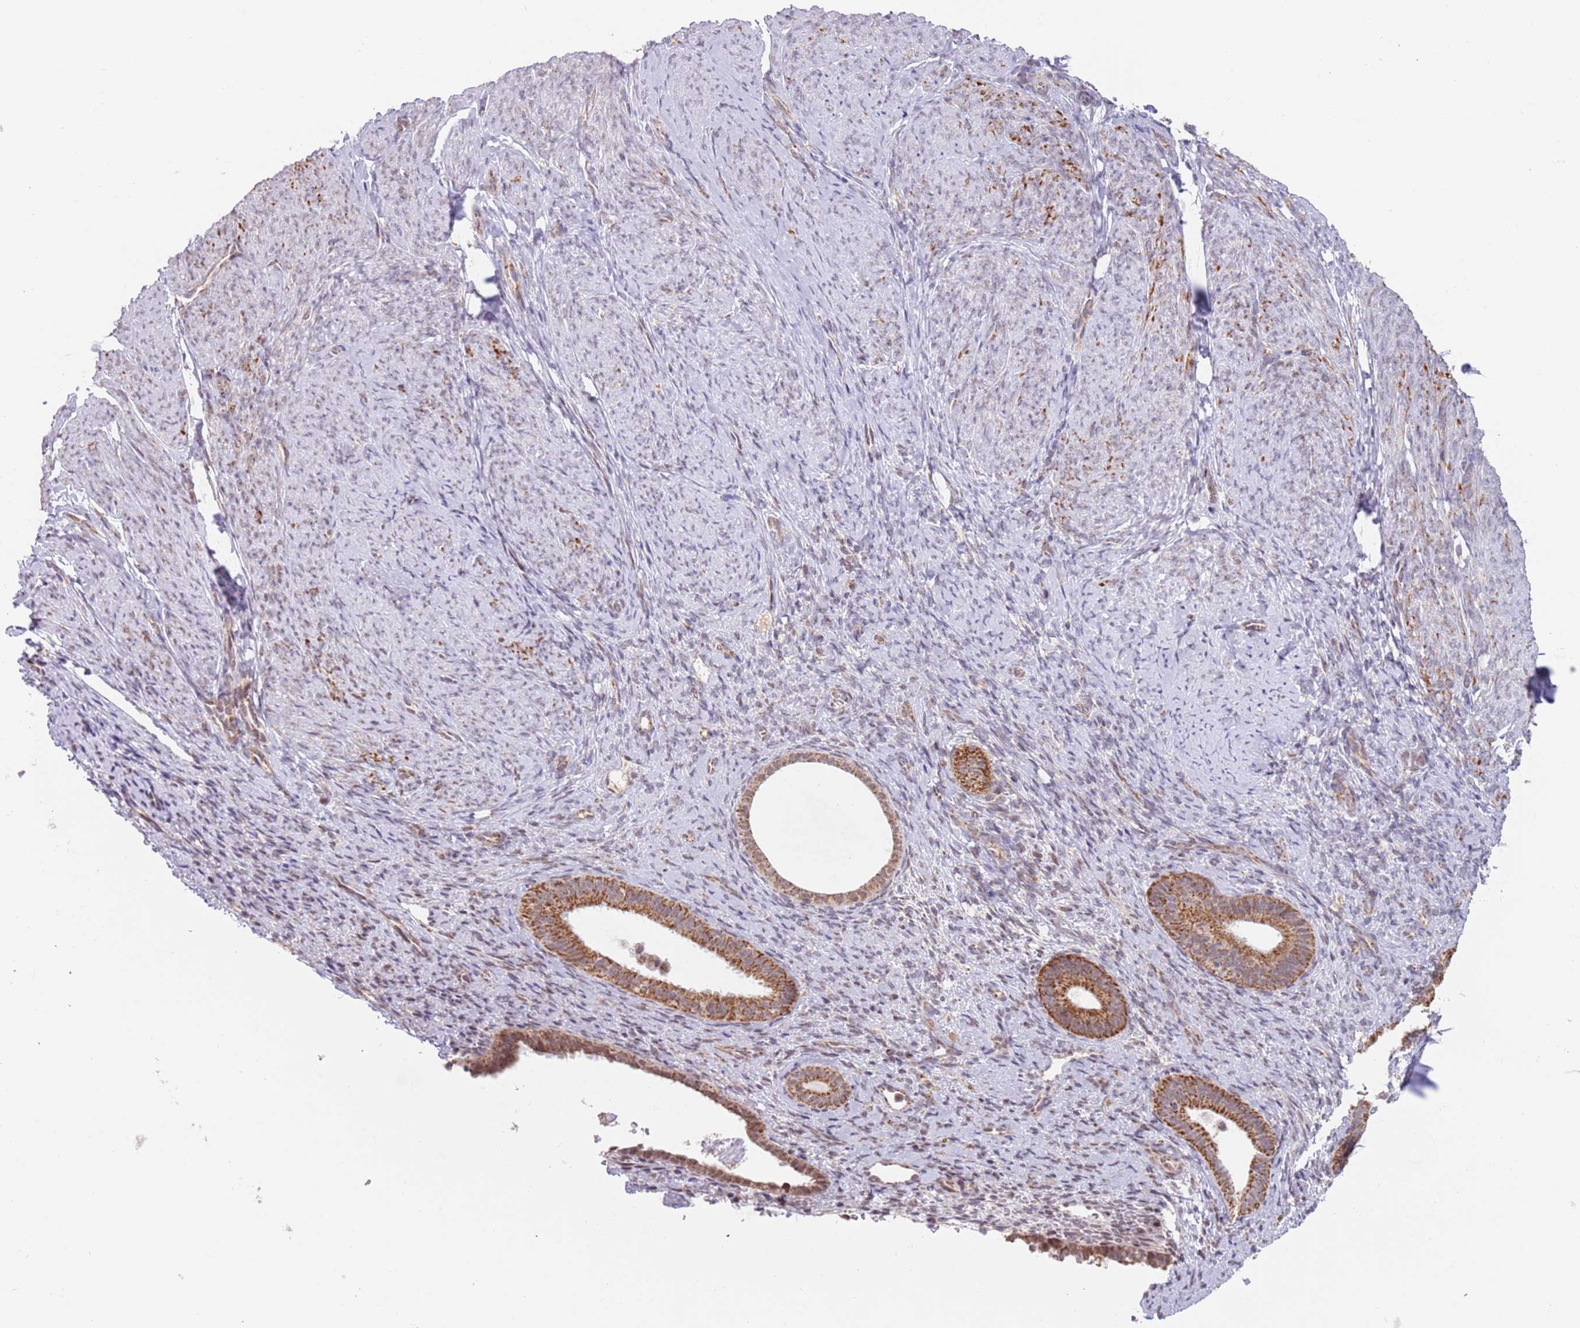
{"staining": {"intensity": "negative", "quantity": "none", "location": "none"}, "tissue": "endometrium", "cell_type": "Cells in endometrial stroma", "image_type": "normal", "snomed": [{"axis": "morphology", "description": "Normal tissue, NOS"}, {"axis": "topography", "description": "Endometrium"}], "caption": "Immunohistochemistry micrograph of normal human endometrium stained for a protein (brown), which demonstrates no positivity in cells in endometrial stroma.", "gene": "TIMM13", "patient": {"sex": "female", "age": 65}}